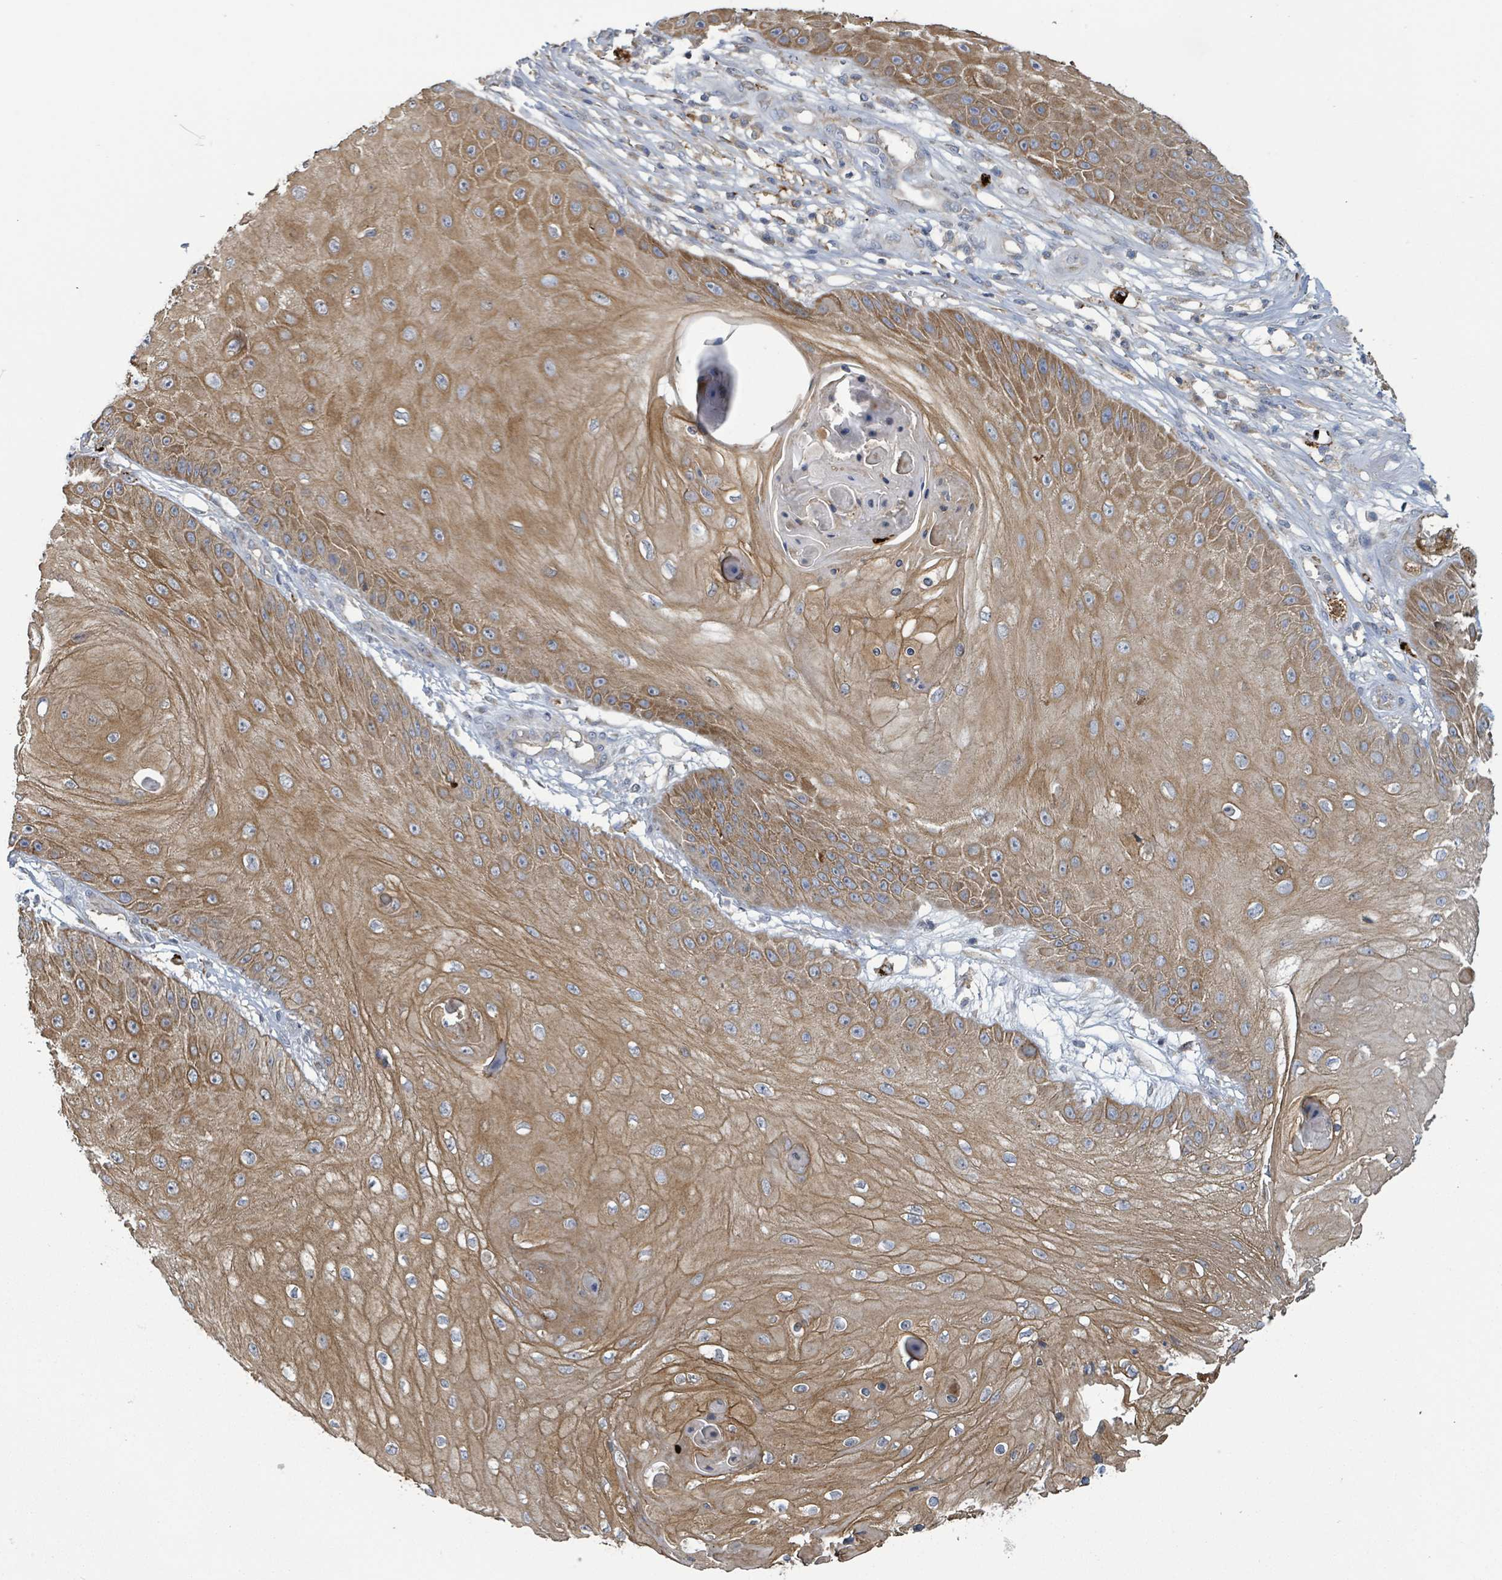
{"staining": {"intensity": "moderate", "quantity": ">75%", "location": "cytoplasmic/membranous"}, "tissue": "skin cancer", "cell_type": "Tumor cells", "image_type": "cancer", "snomed": [{"axis": "morphology", "description": "Squamous cell carcinoma, NOS"}, {"axis": "topography", "description": "Skin"}], "caption": "Protein expression analysis of skin cancer (squamous cell carcinoma) reveals moderate cytoplasmic/membranous expression in approximately >75% of tumor cells. (DAB = brown stain, brightfield microscopy at high magnification).", "gene": "PLAAT1", "patient": {"sex": "male", "age": 70}}